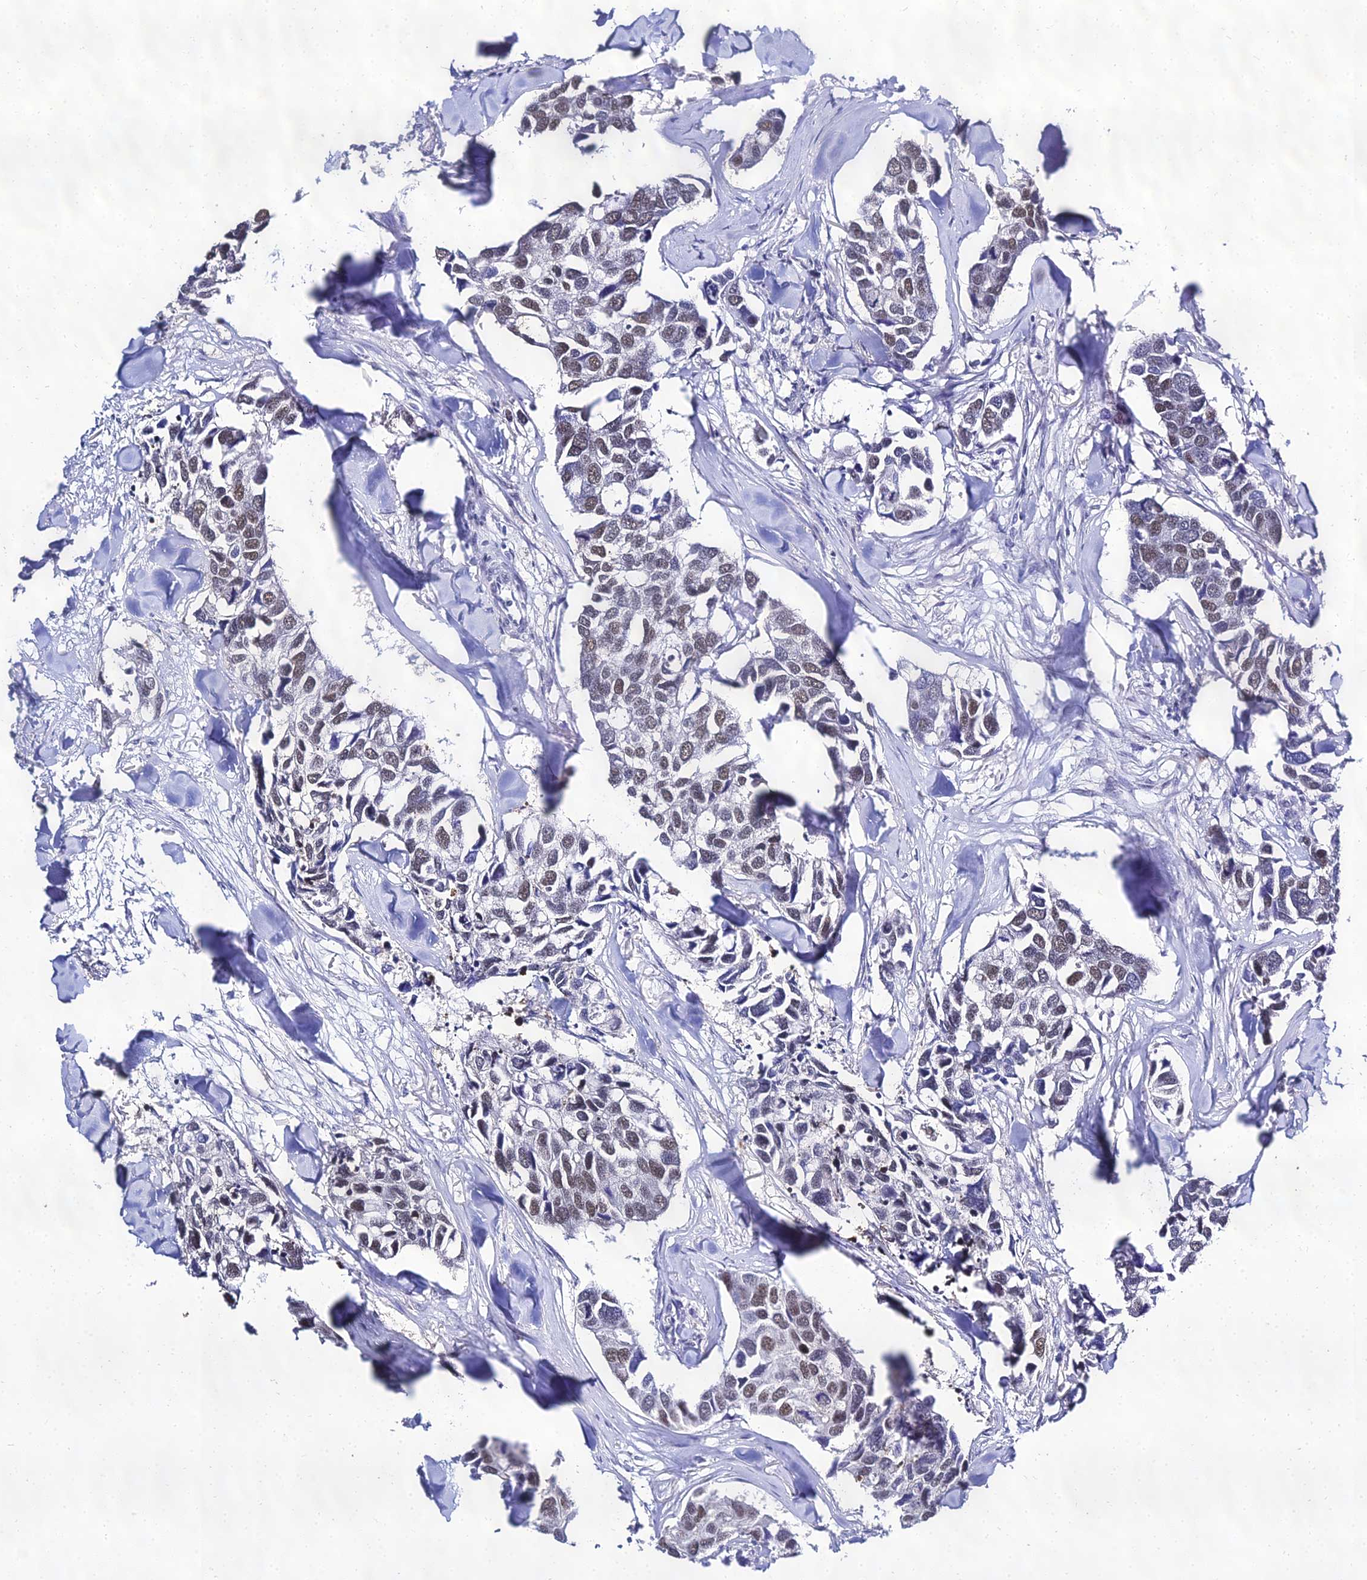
{"staining": {"intensity": "weak", "quantity": ">75%", "location": "nuclear"}, "tissue": "breast cancer", "cell_type": "Tumor cells", "image_type": "cancer", "snomed": [{"axis": "morphology", "description": "Duct carcinoma"}, {"axis": "topography", "description": "Breast"}], "caption": "Human invasive ductal carcinoma (breast) stained for a protein (brown) demonstrates weak nuclear positive expression in approximately >75% of tumor cells.", "gene": "PPP4R2", "patient": {"sex": "female", "age": 83}}